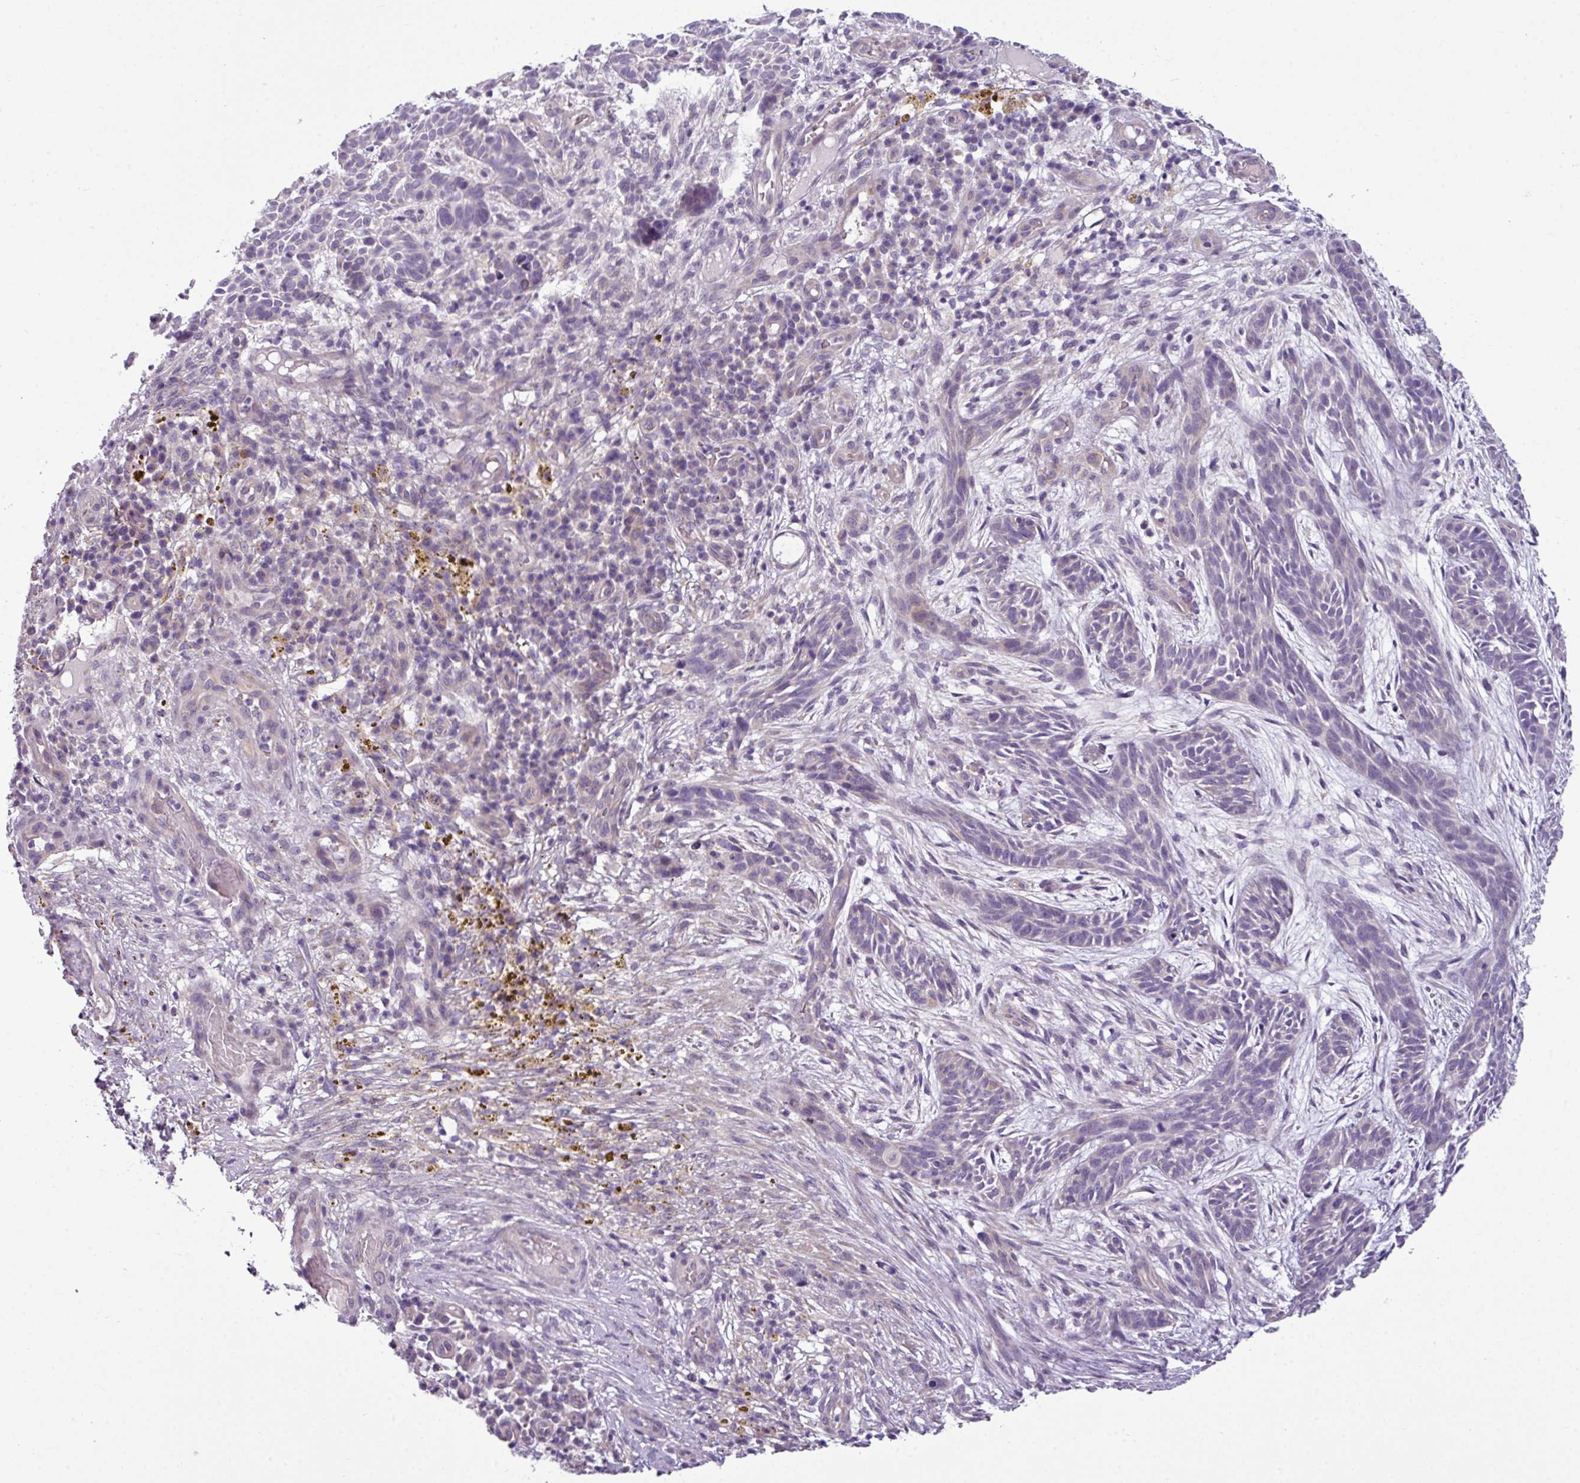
{"staining": {"intensity": "negative", "quantity": "none", "location": "none"}, "tissue": "skin cancer", "cell_type": "Tumor cells", "image_type": "cancer", "snomed": [{"axis": "morphology", "description": "Basal cell carcinoma"}, {"axis": "topography", "description": "Skin"}], "caption": "Protein analysis of skin cancer (basal cell carcinoma) exhibits no significant staining in tumor cells. Brightfield microscopy of IHC stained with DAB (brown) and hematoxylin (blue), captured at high magnification.", "gene": "TOR1AIP2", "patient": {"sex": "male", "age": 89}}